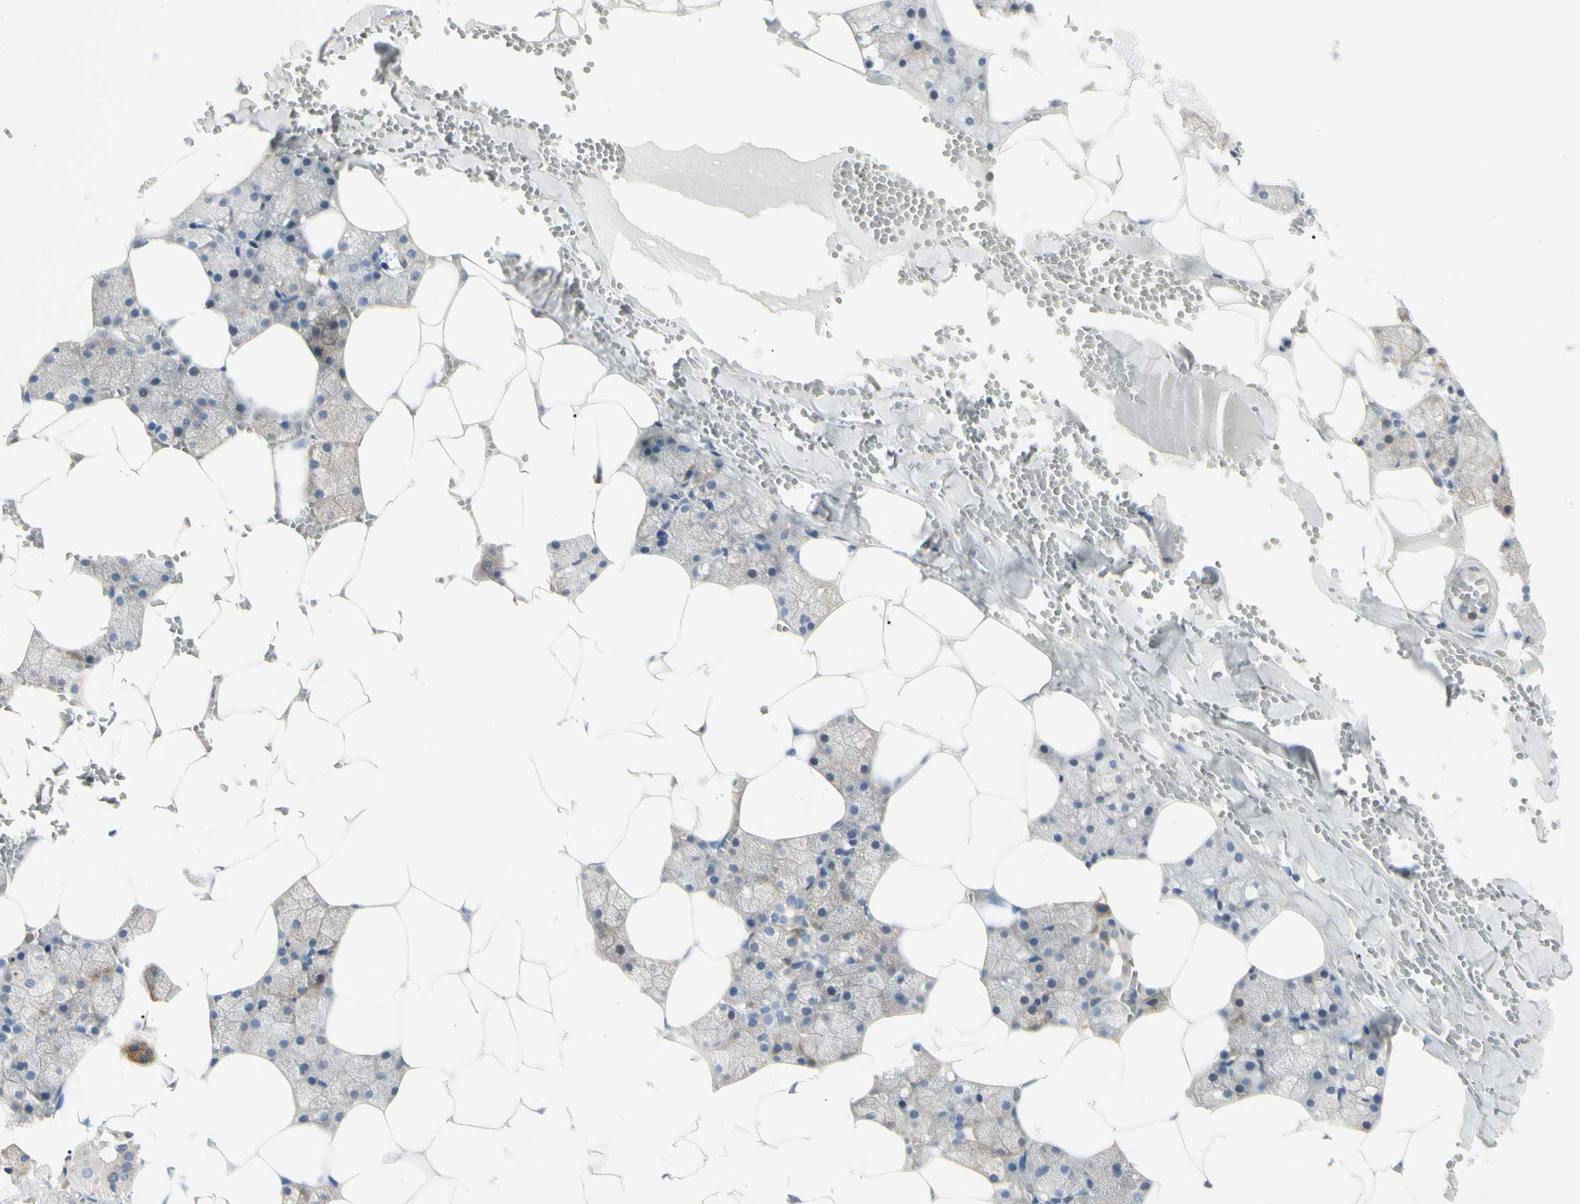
{"staining": {"intensity": "moderate", "quantity": "25%-75%", "location": "cytoplasmic/membranous"}, "tissue": "salivary gland", "cell_type": "Glandular cells", "image_type": "normal", "snomed": [{"axis": "morphology", "description": "Normal tissue, NOS"}, {"axis": "topography", "description": "Salivary gland"}], "caption": "Brown immunohistochemical staining in normal human salivary gland reveals moderate cytoplasmic/membranous positivity in about 25%-75% of glandular cells.", "gene": "NFKB2", "patient": {"sex": "male", "age": 62}}